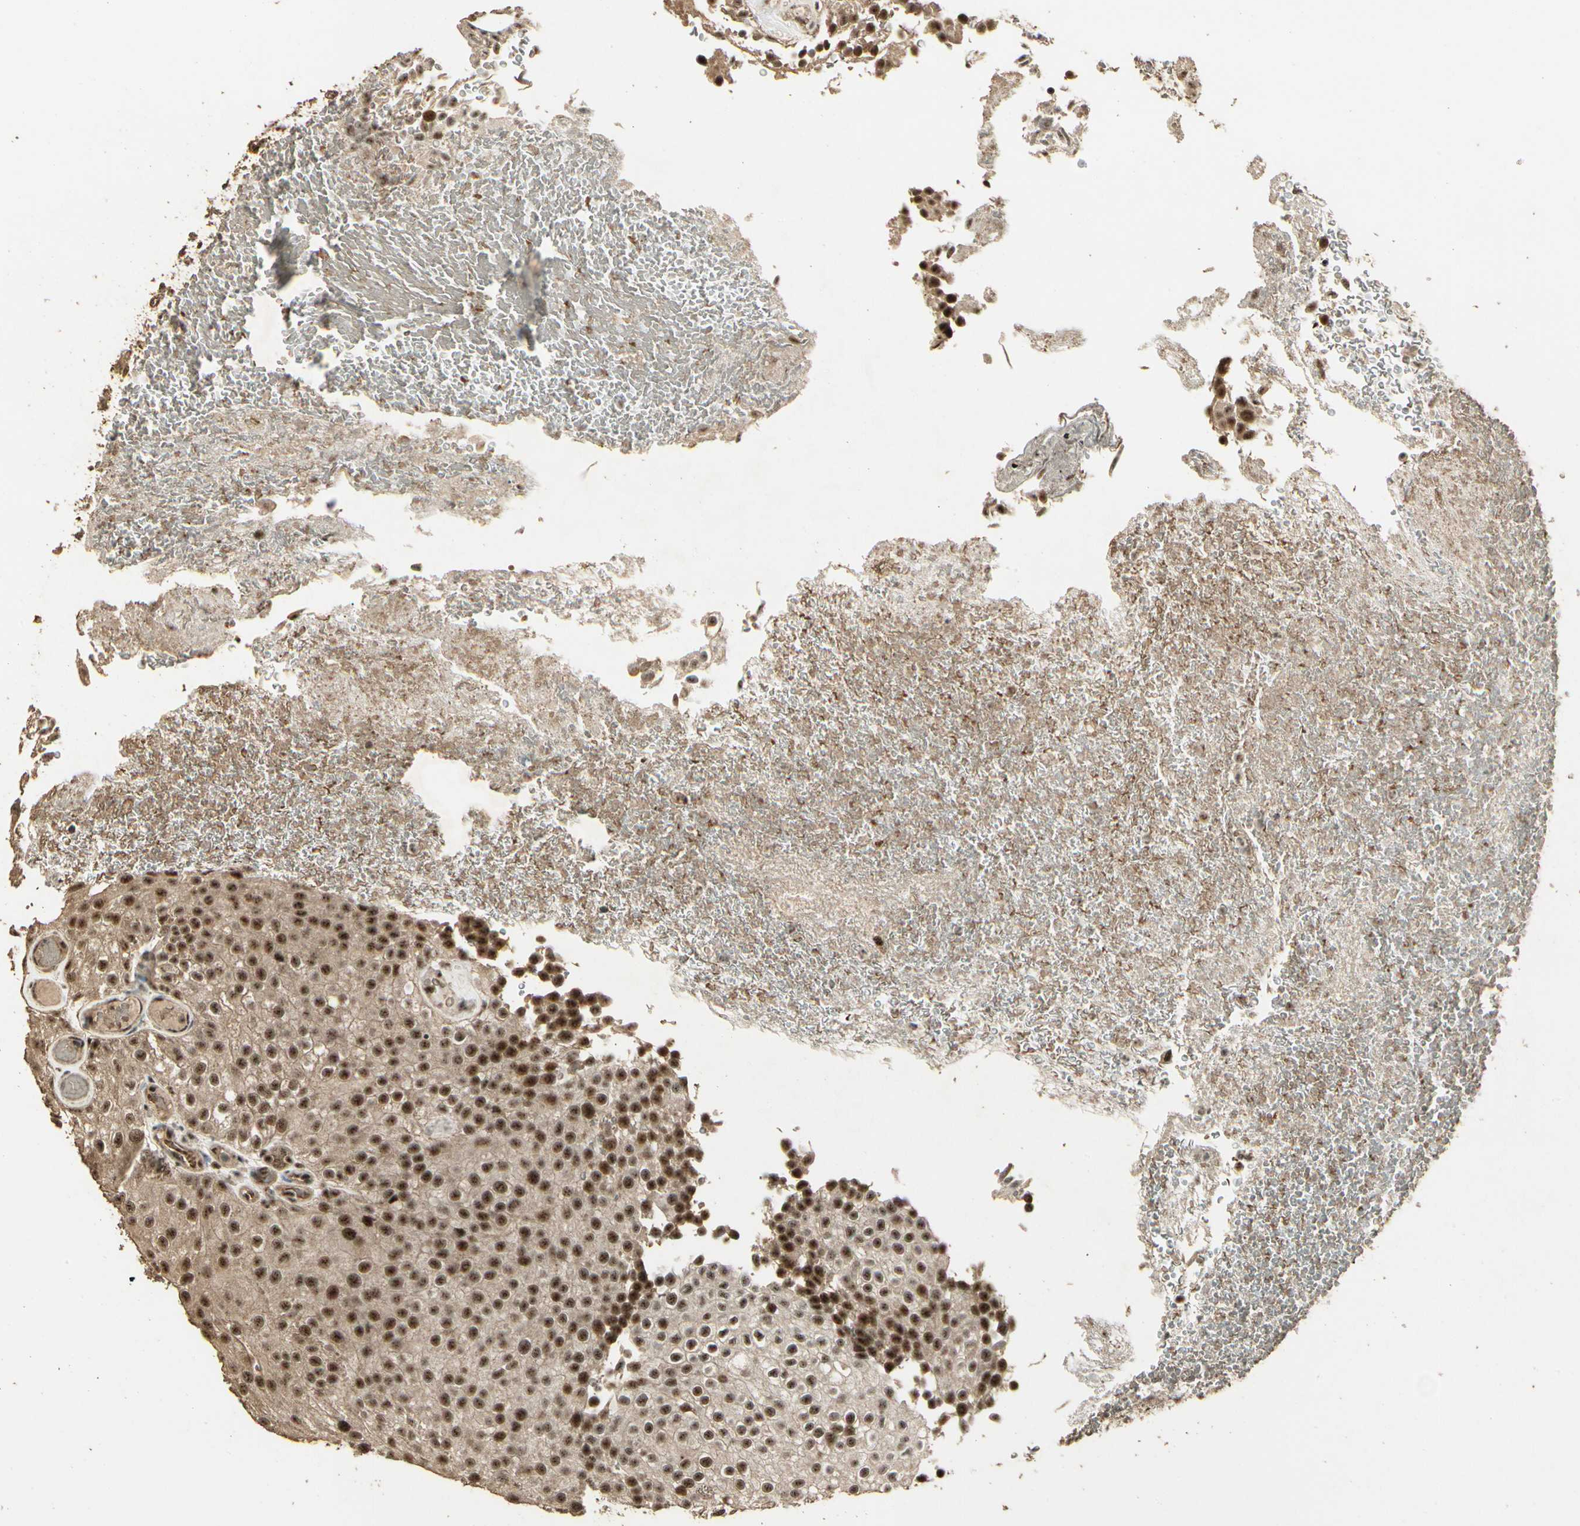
{"staining": {"intensity": "moderate", "quantity": ">75%", "location": "cytoplasmic/membranous,nuclear"}, "tissue": "urothelial cancer", "cell_type": "Tumor cells", "image_type": "cancer", "snomed": [{"axis": "morphology", "description": "Urothelial carcinoma, Low grade"}, {"axis": "topography", "description": "Urinary bladder"}], "caption": "The photomicrograph reveals a brown stain indicating the presence of a protein in the cytoplasmic/membranous and nuclear of tumor cells in urothelial cancer.", "gene": "RBM25", "patient": {"sex": "male", "age": 78}}